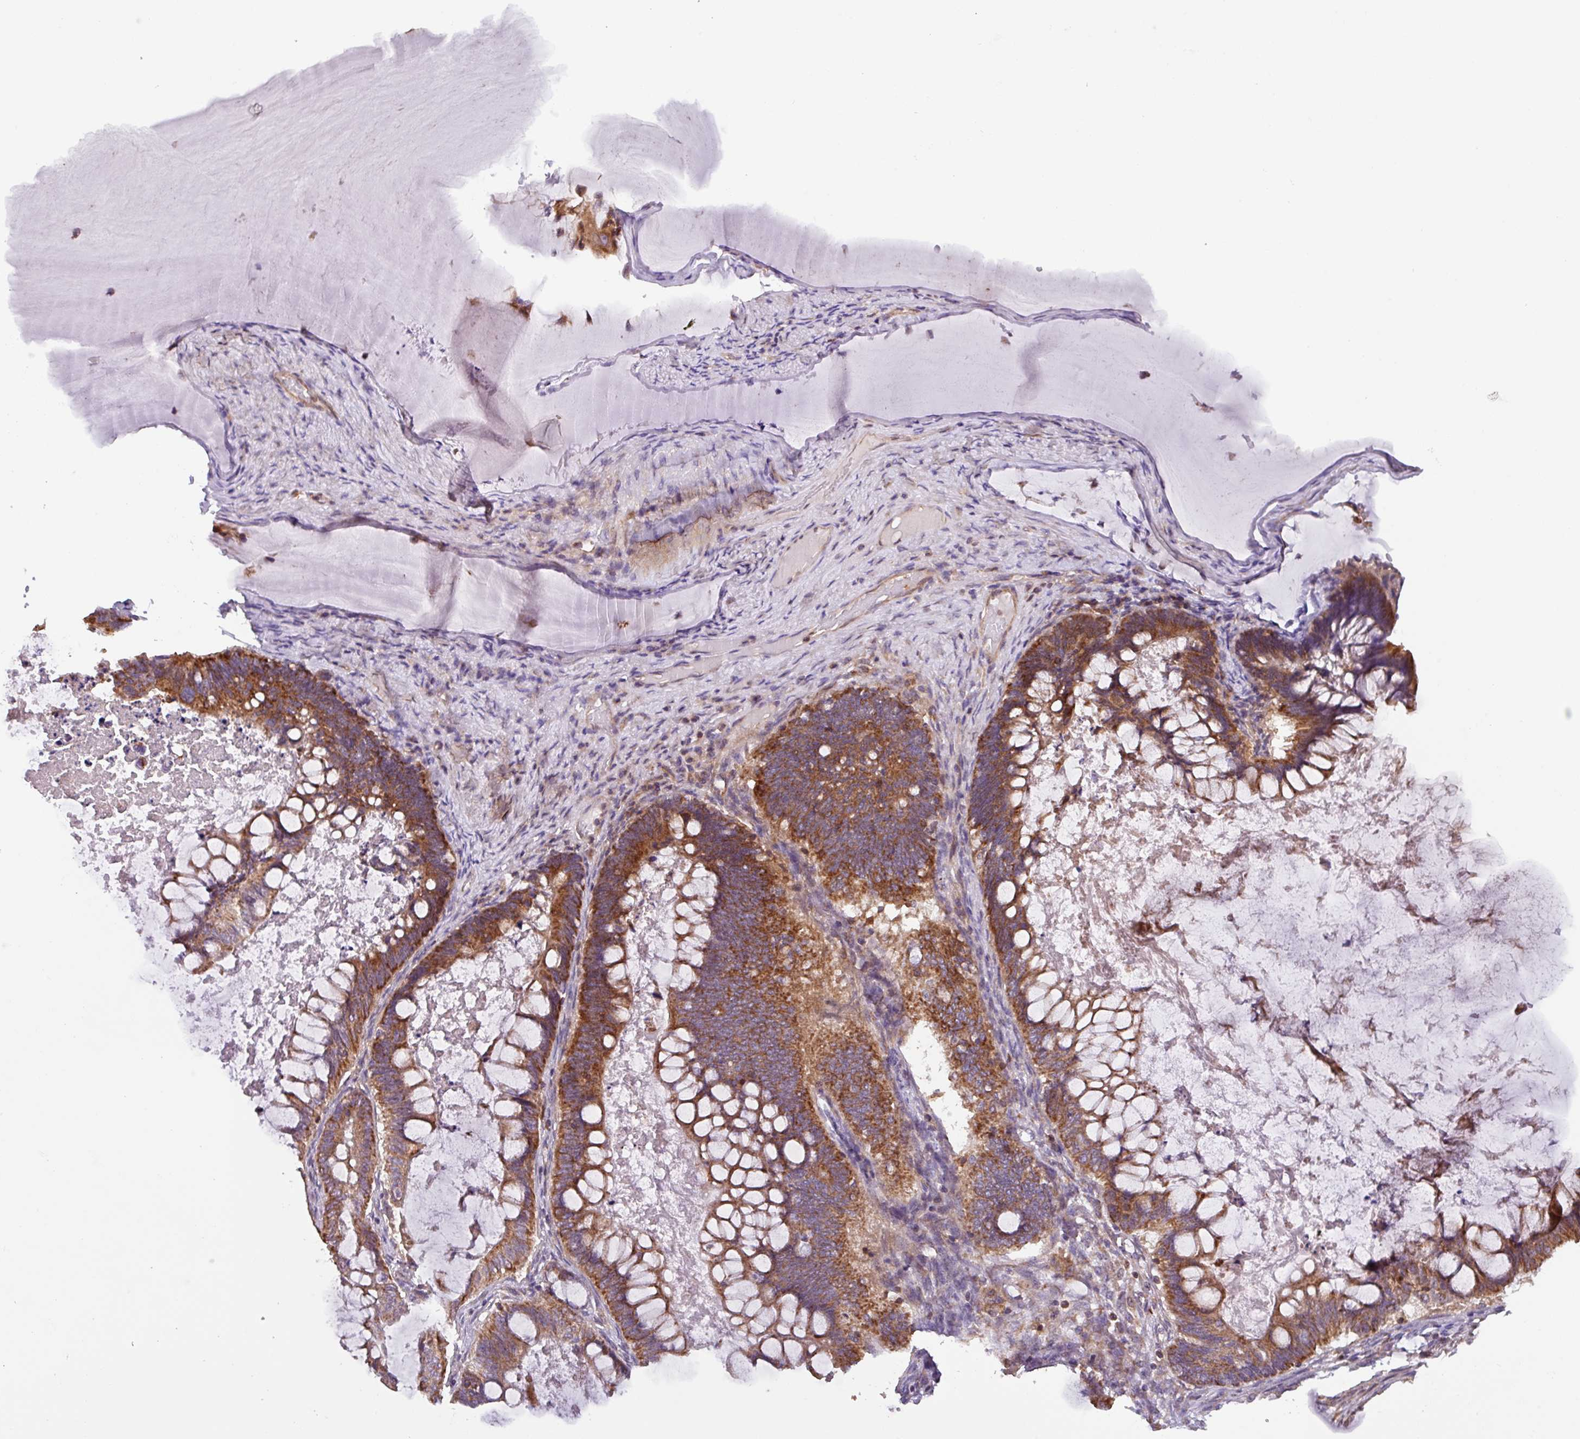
{"staining": {"intensity": "strong", "quantity": ">75%", "location": "cytoplasmic/membranous"}, "tissue": "ovarian cancer", "cell_type": "Tumor cells", "image_type": "cancer", "snomed": [{"axis": "morphology", "description": "Cystadenocarcinoma, mucinous, NOS"}, {"axis": "topography", "description": "Ovary"}], "caption": "DAB immunohistochemical staining of ovarian mucinous cystadenocarcinoma shows strong cytoplasmic/membranous protein positivity in about >75% of tumor cells. (IHC, brightfield microscopy, high magnification).", "gene": "PLEKHD1", "patient": {"sex": "female", "age": 61}}